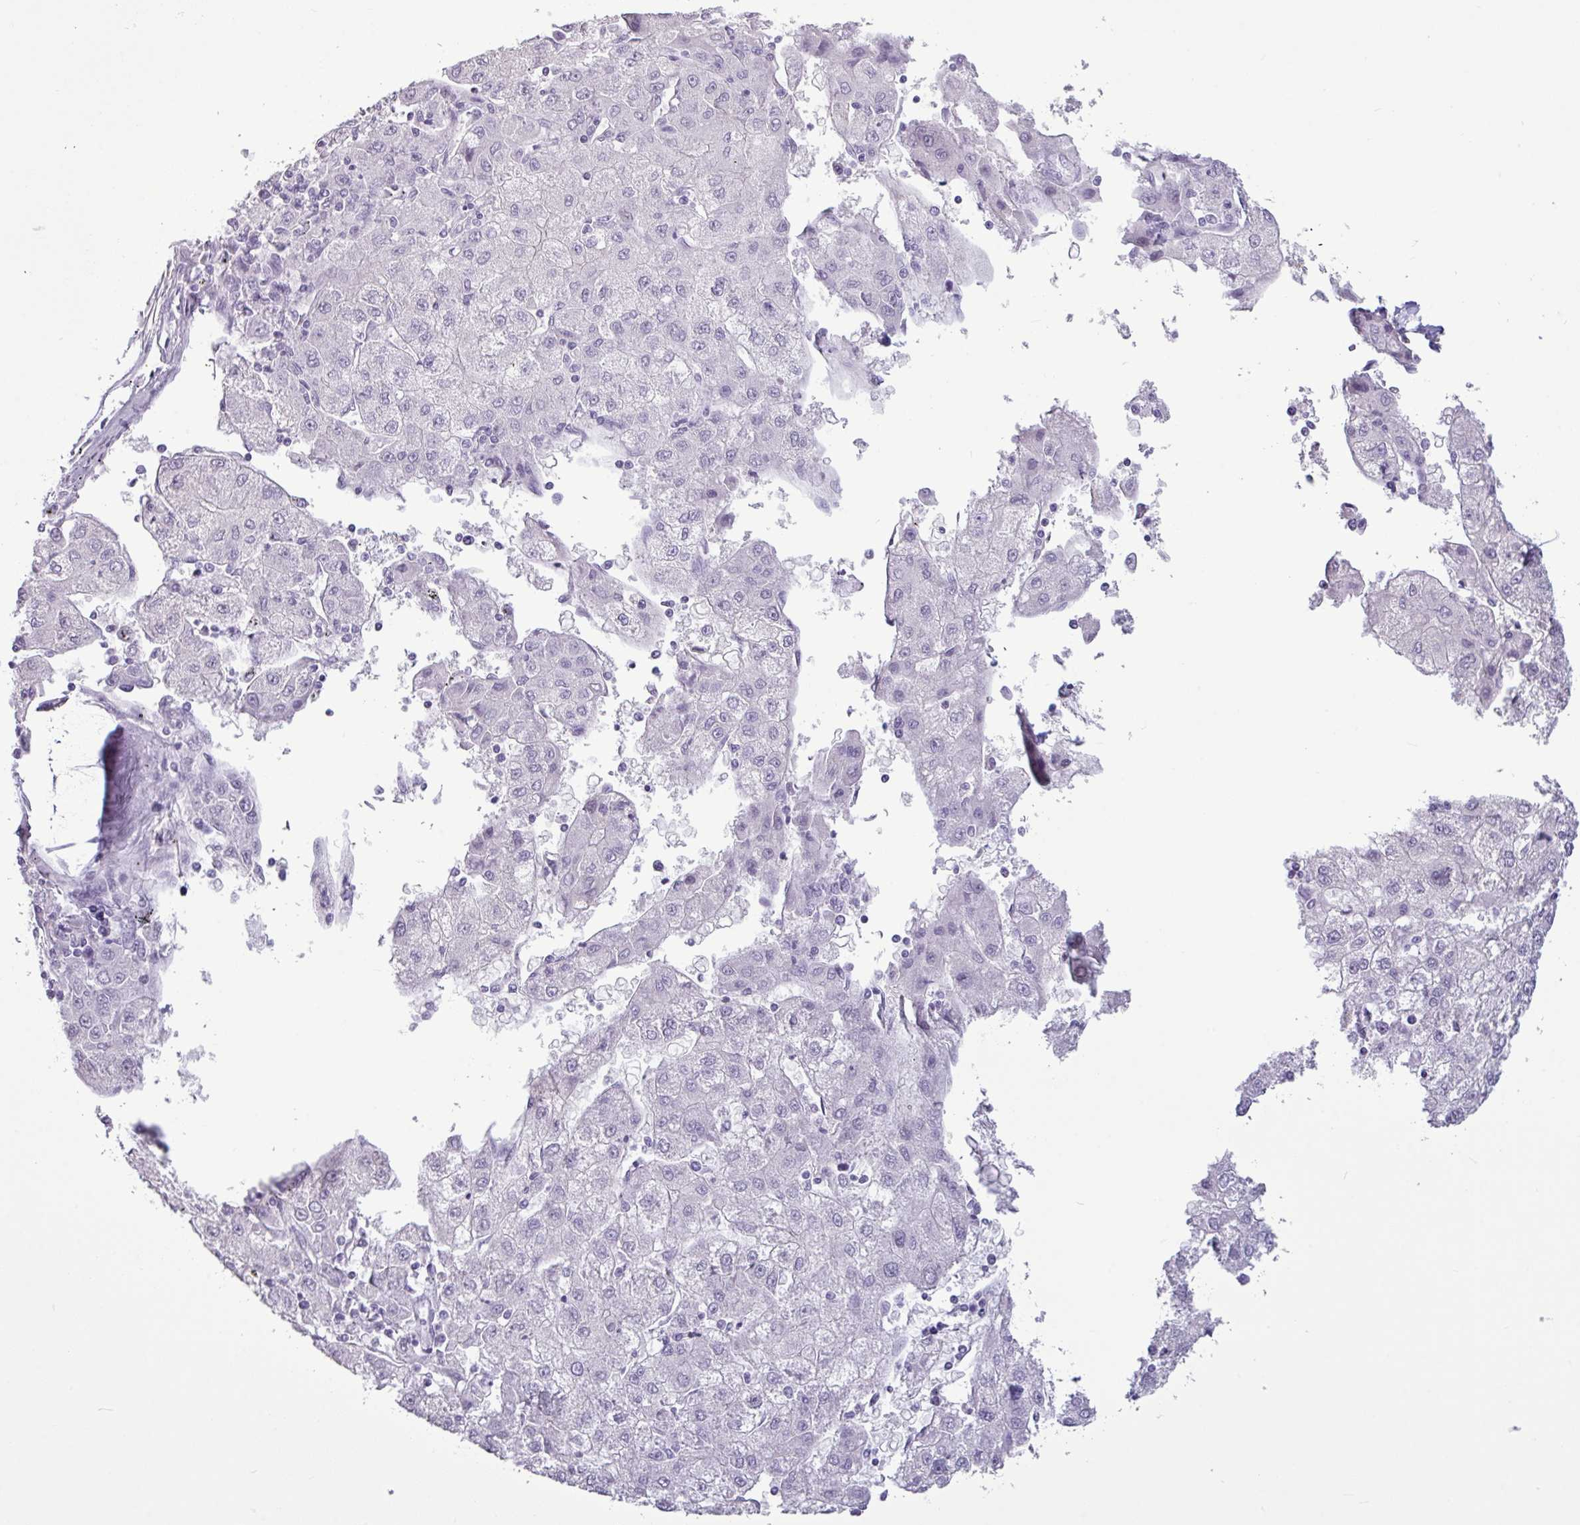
{"staining": {"intensity": "negative", "quantity": "none", "location": "none"}, "tissue": "liver cancer", "cell_type": "Tumor cells", "image_type": "cancer", "snomed": [{"axis": "morphology", "description": "Carcinoma, Hepatocellular, NOS"}, {"axis": "topography", "description": "Liver"}], "caption": "Tumor cells show no significant expression in liver cancer (hepatocellular carcinoma).", "gene": "AMY2A", "patient": {"sex": "male", "age": 72}}